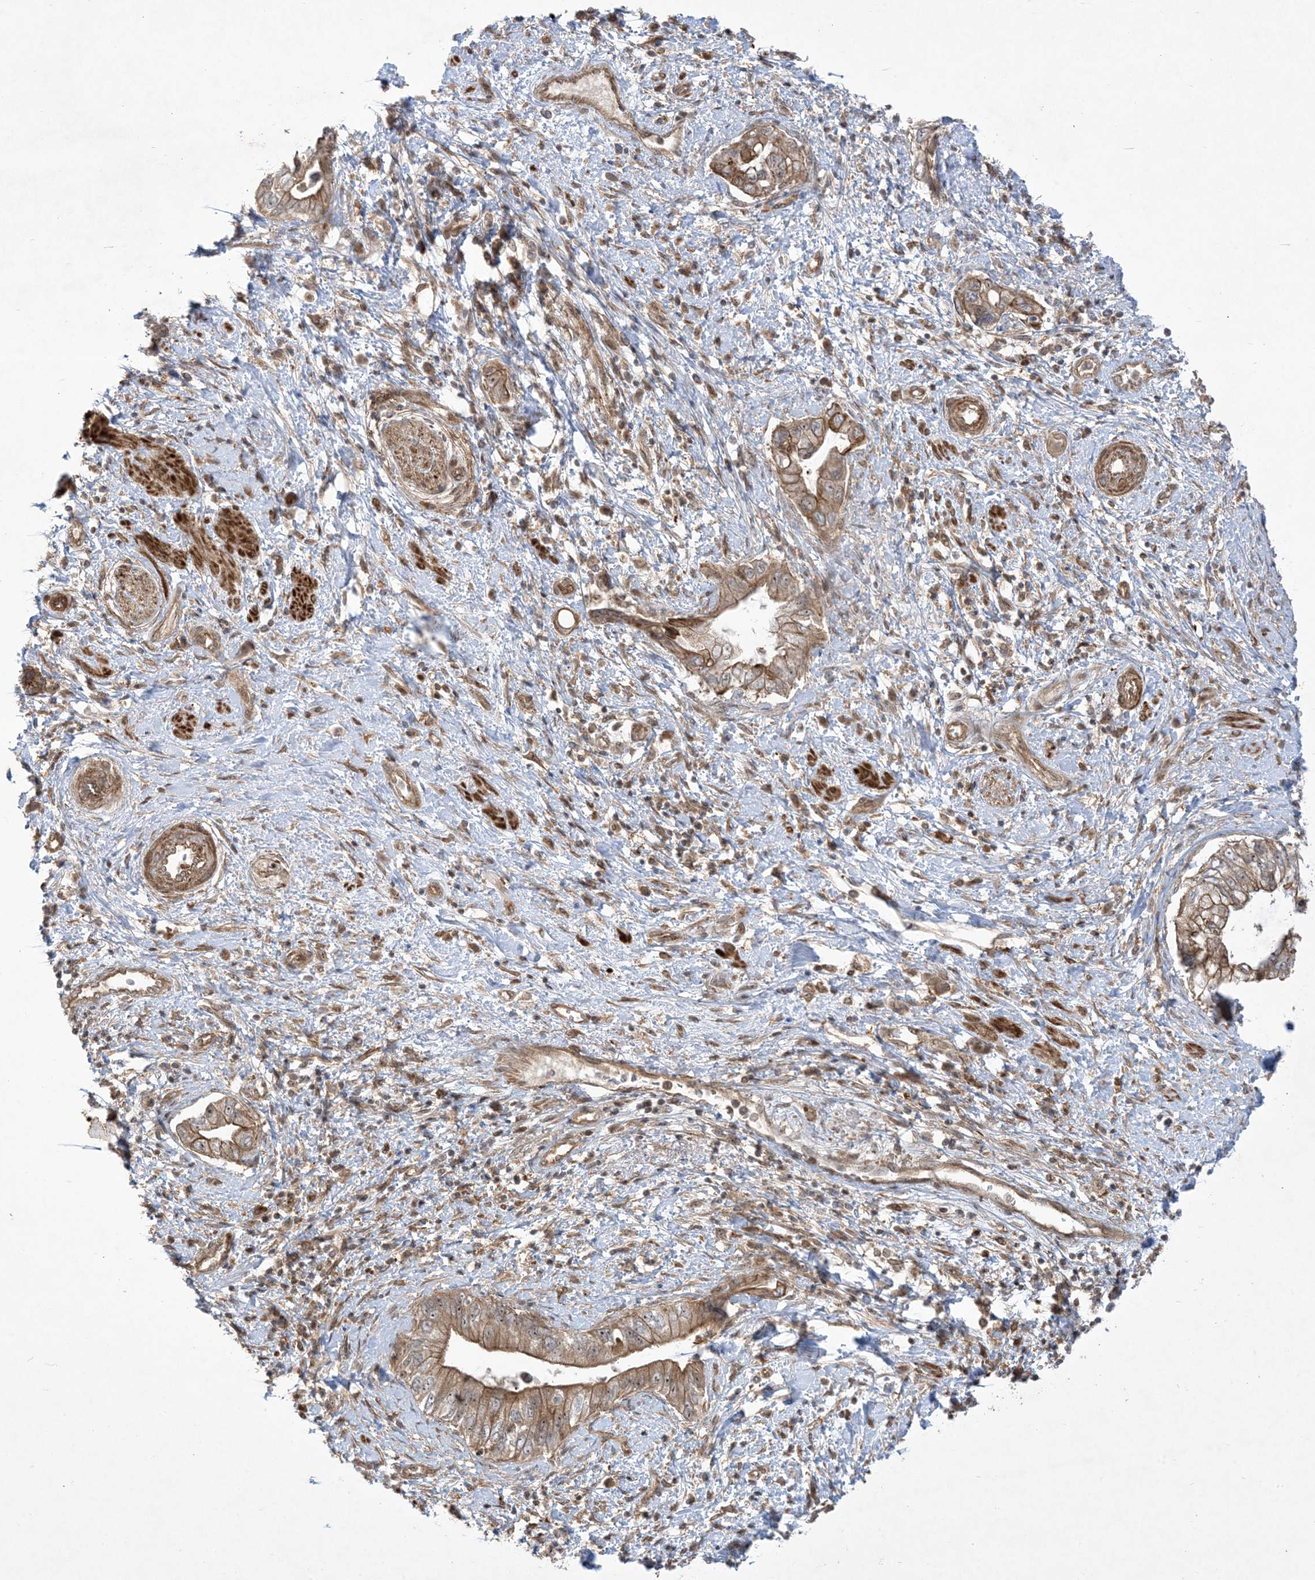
{"staining": {"intensity": "moderate", "quantity": ">75%", "location": "cytoplasmic/membranous,nuclear"}, "tissue": "pancreatic cancer", "cell_type": "Tumor cells", "image_type": "cancer", "snomed": [{"axis": "morphology", "description": "Adenocarcinoma, NOS"}, {"axis": "topography", "description": "Pancreas"}], "caption": "This micrograph reveals pancreatic cancer stained with immunohistochemistry to label a protein in brown. The cytoplasmic/membranous and nuclear of tumor cells show moderate positivity for the protein. Nuclei are counter-stained blue.", "gene": "SOGA3", "patient": {"sex": "female", "age": 73}}